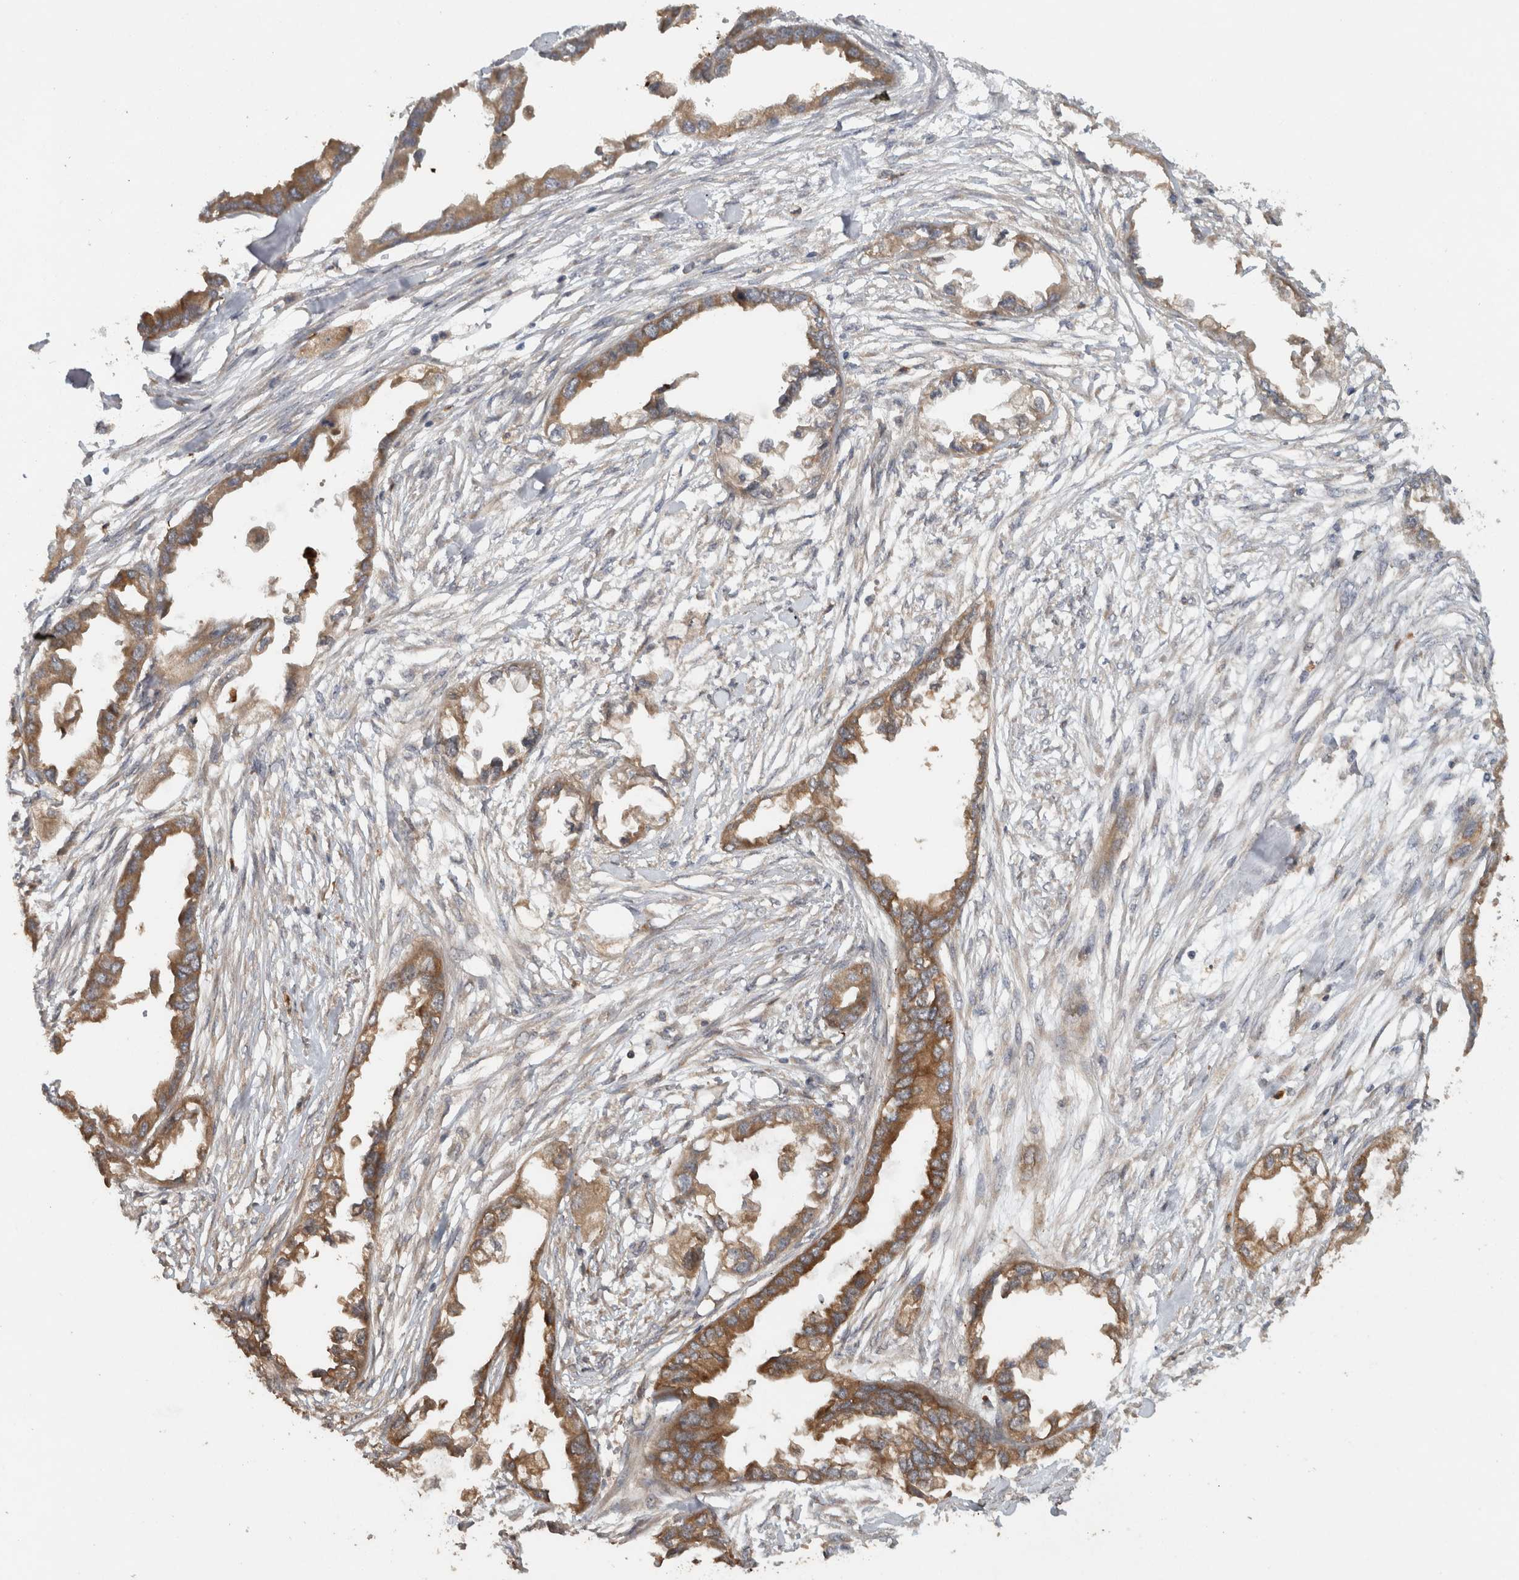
{"staining": {"intensity": "moderate", "quantity": ">75%", "location": "cytoplasmic/membranous"}, "tissue": "endometrial cancer", "cell_type": "Tumor cells", "image_type": "cancer", "snomed": [{"axis": "morphology", "description": "Adenocarcinoma, NOS"}, {"axis": "morphology", "description": "Adenocarcinoma, metastatic, NOS"}, {"axis": "topography", "description": "Adipose tissue"}, {"axis": "topography", "description": "Endometrium"}], "caption": "Brown immunohistochemical staining in human endometrial cancer (metastatic adenocarcinoma) displays moderate cytoplasmic/membranous staining in approximately >75% of tumor cells. (brown staining indicates protein expression, while blue staining denotes nuclei).", "gene": "VEPH1", "patient": {"sex": "female", "age": 67}}